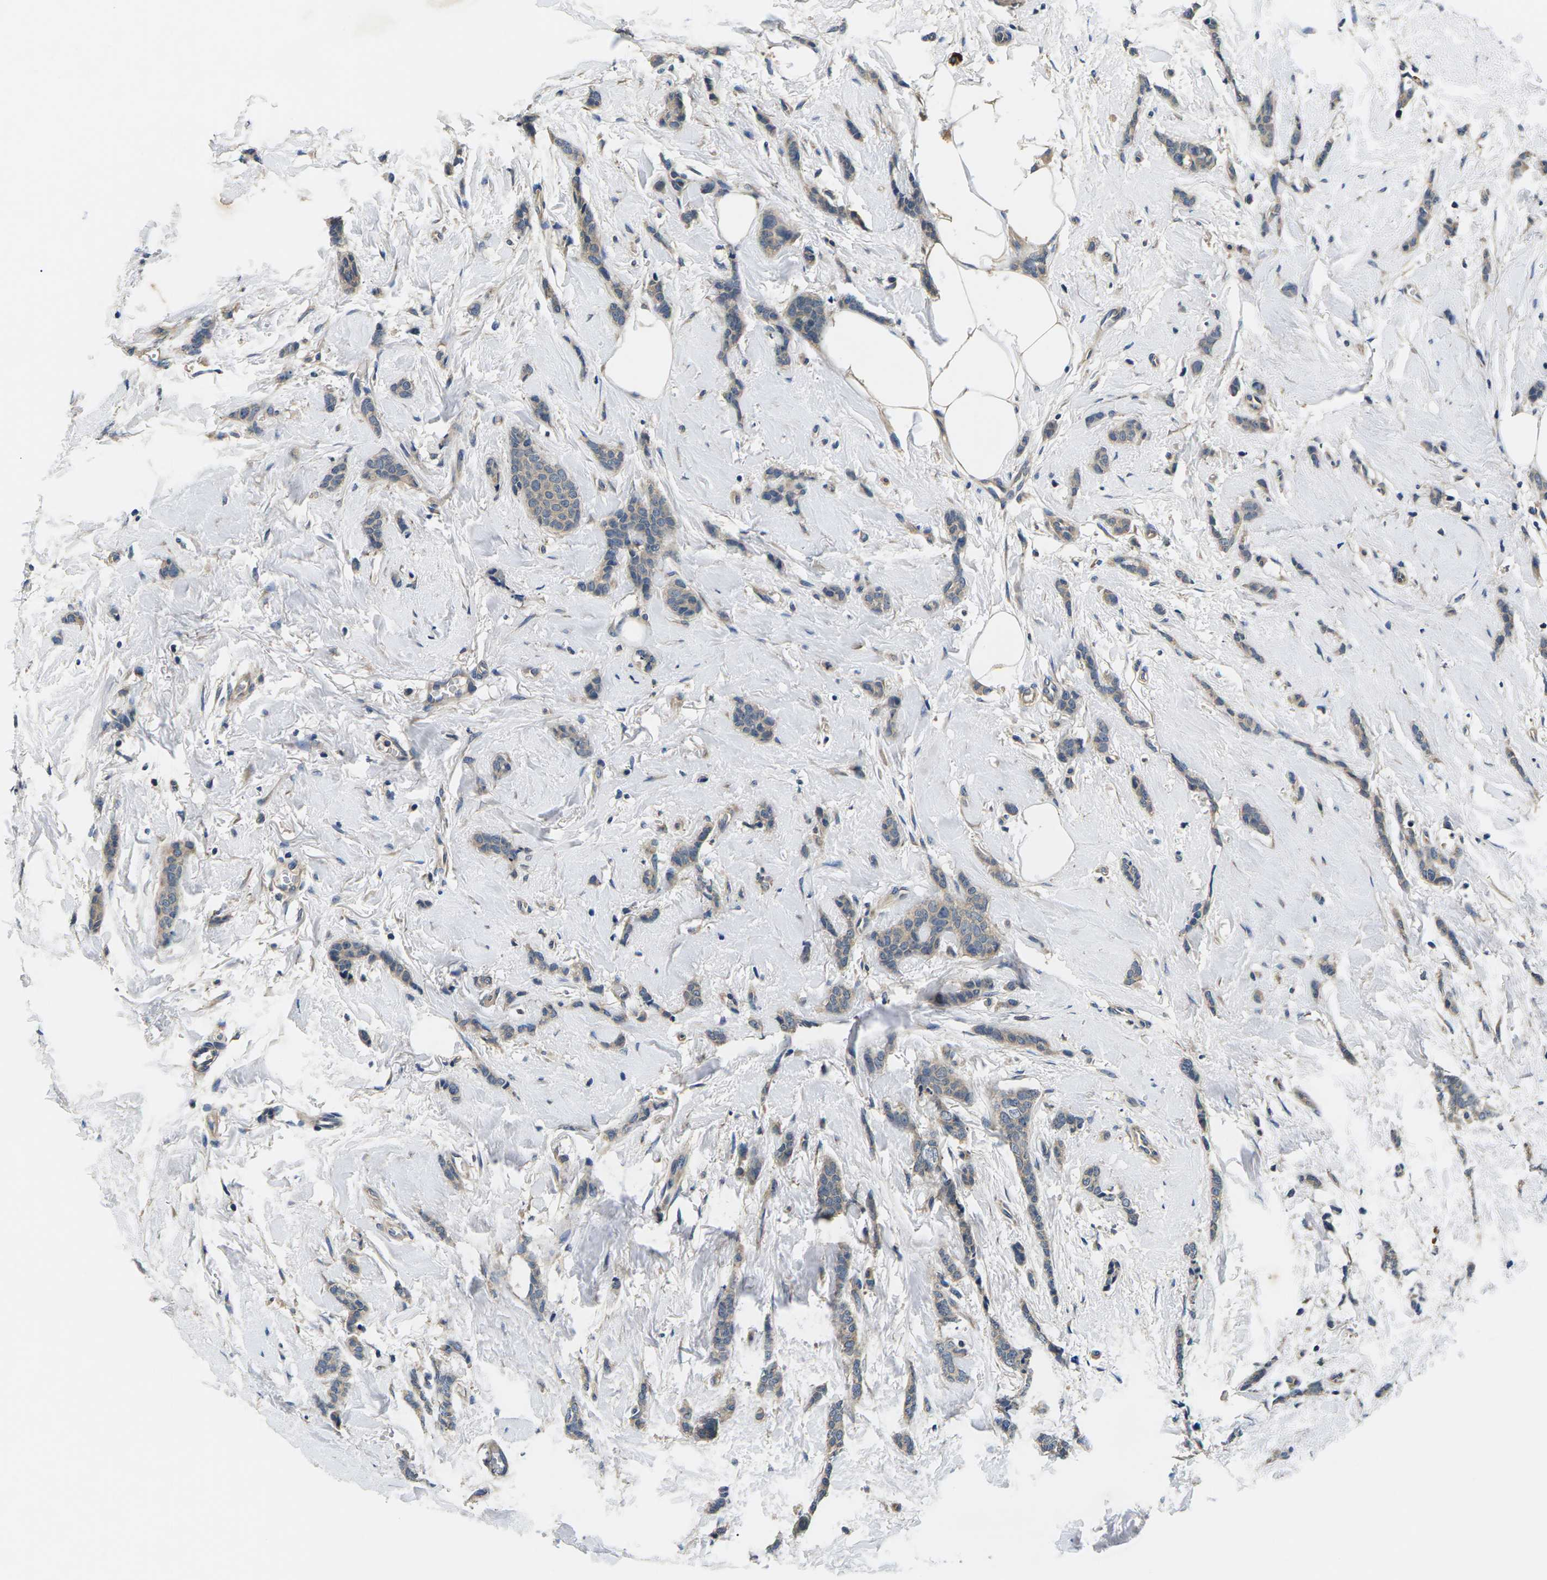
{"staining": {"intensity": "weak", "quantity": "25%-75%", "location": "cytoplasmic/membranous"}, "tissue": "breast cancer", "cell_type": "Tumor cells", "image_type": "cancer", "snomed": [{"axis": "morphology", "description": "Lobular carcinoma"}, {"axis": "topography", "description": "Skin"}, {"axis": "topography", "description": "Breast"}], "caption": "Approximately 25%-75% of tumor cells in breast cancer show weak cytoplasmic/membranous protein positivity as visualized by brown immunohistochemical staining.", "gene": "PLCE1", "patient": {"sex": "female", "age": 46}}